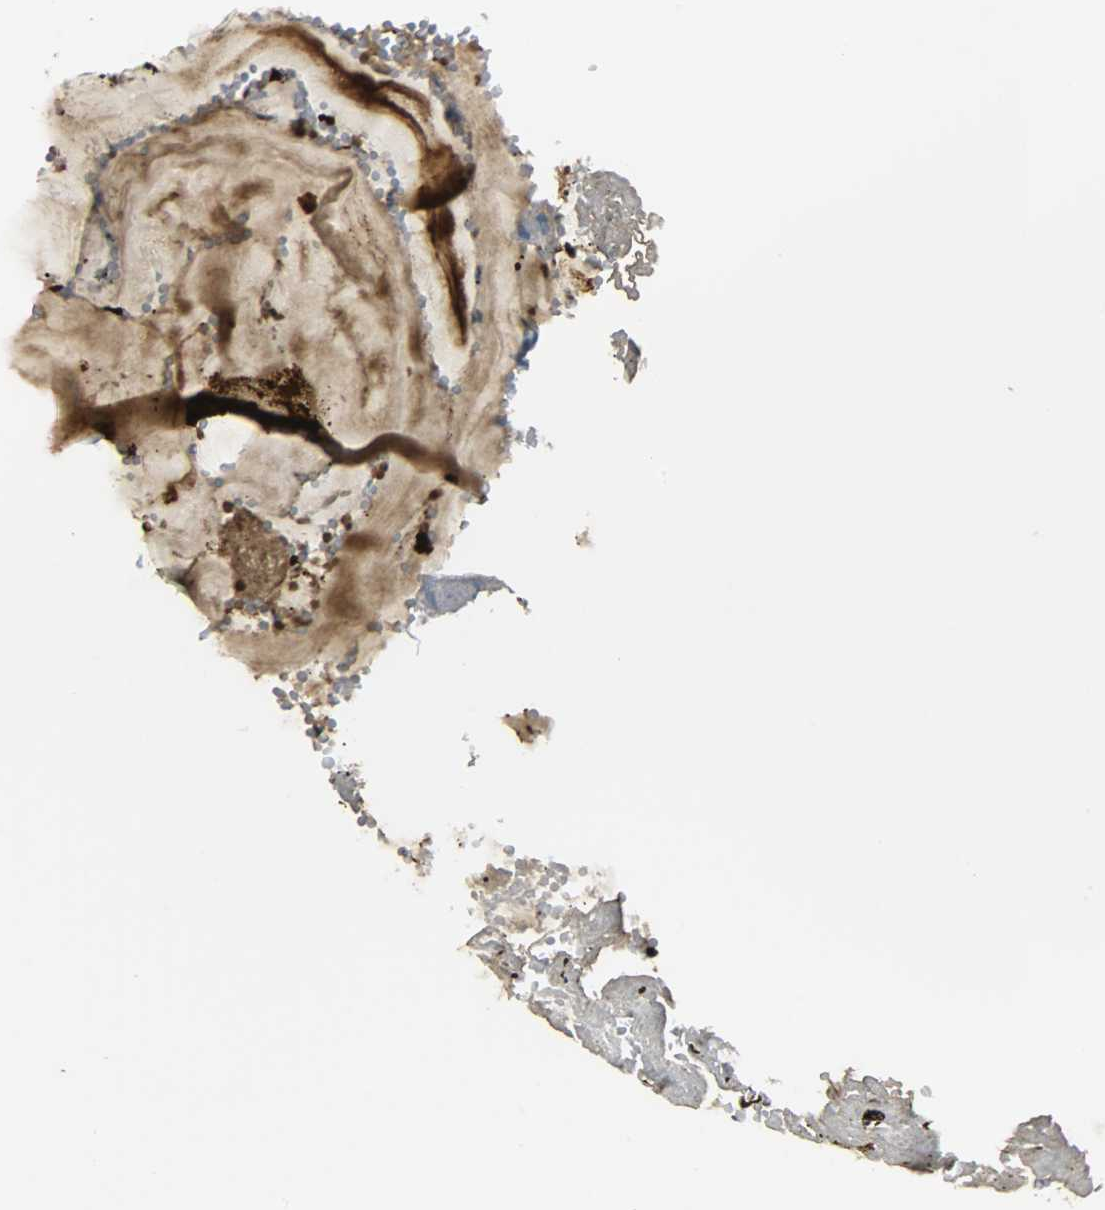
{"staining": {"intensity": "strong", "quantity": ">75%", "location": "cytoplasmic/membranous,nuclear"}, "tissue": "stomach", "cell_type": "Glandular cells", "image_type": "normal", "snomed": [{"axis": "morphology", "description": "Normal tissue, NOS"}, {"axis": "topography", "description": "Stomach, lower"}], "caption": "There is high levels of strong cytoplasmic/membranous,nuclear staining in glandular cells of unremarkable stomach, as demonstrated by immunohistochemical staining (brown color).", "gene": "TPX2", "patient": {"sex": "male", "age": 71}}